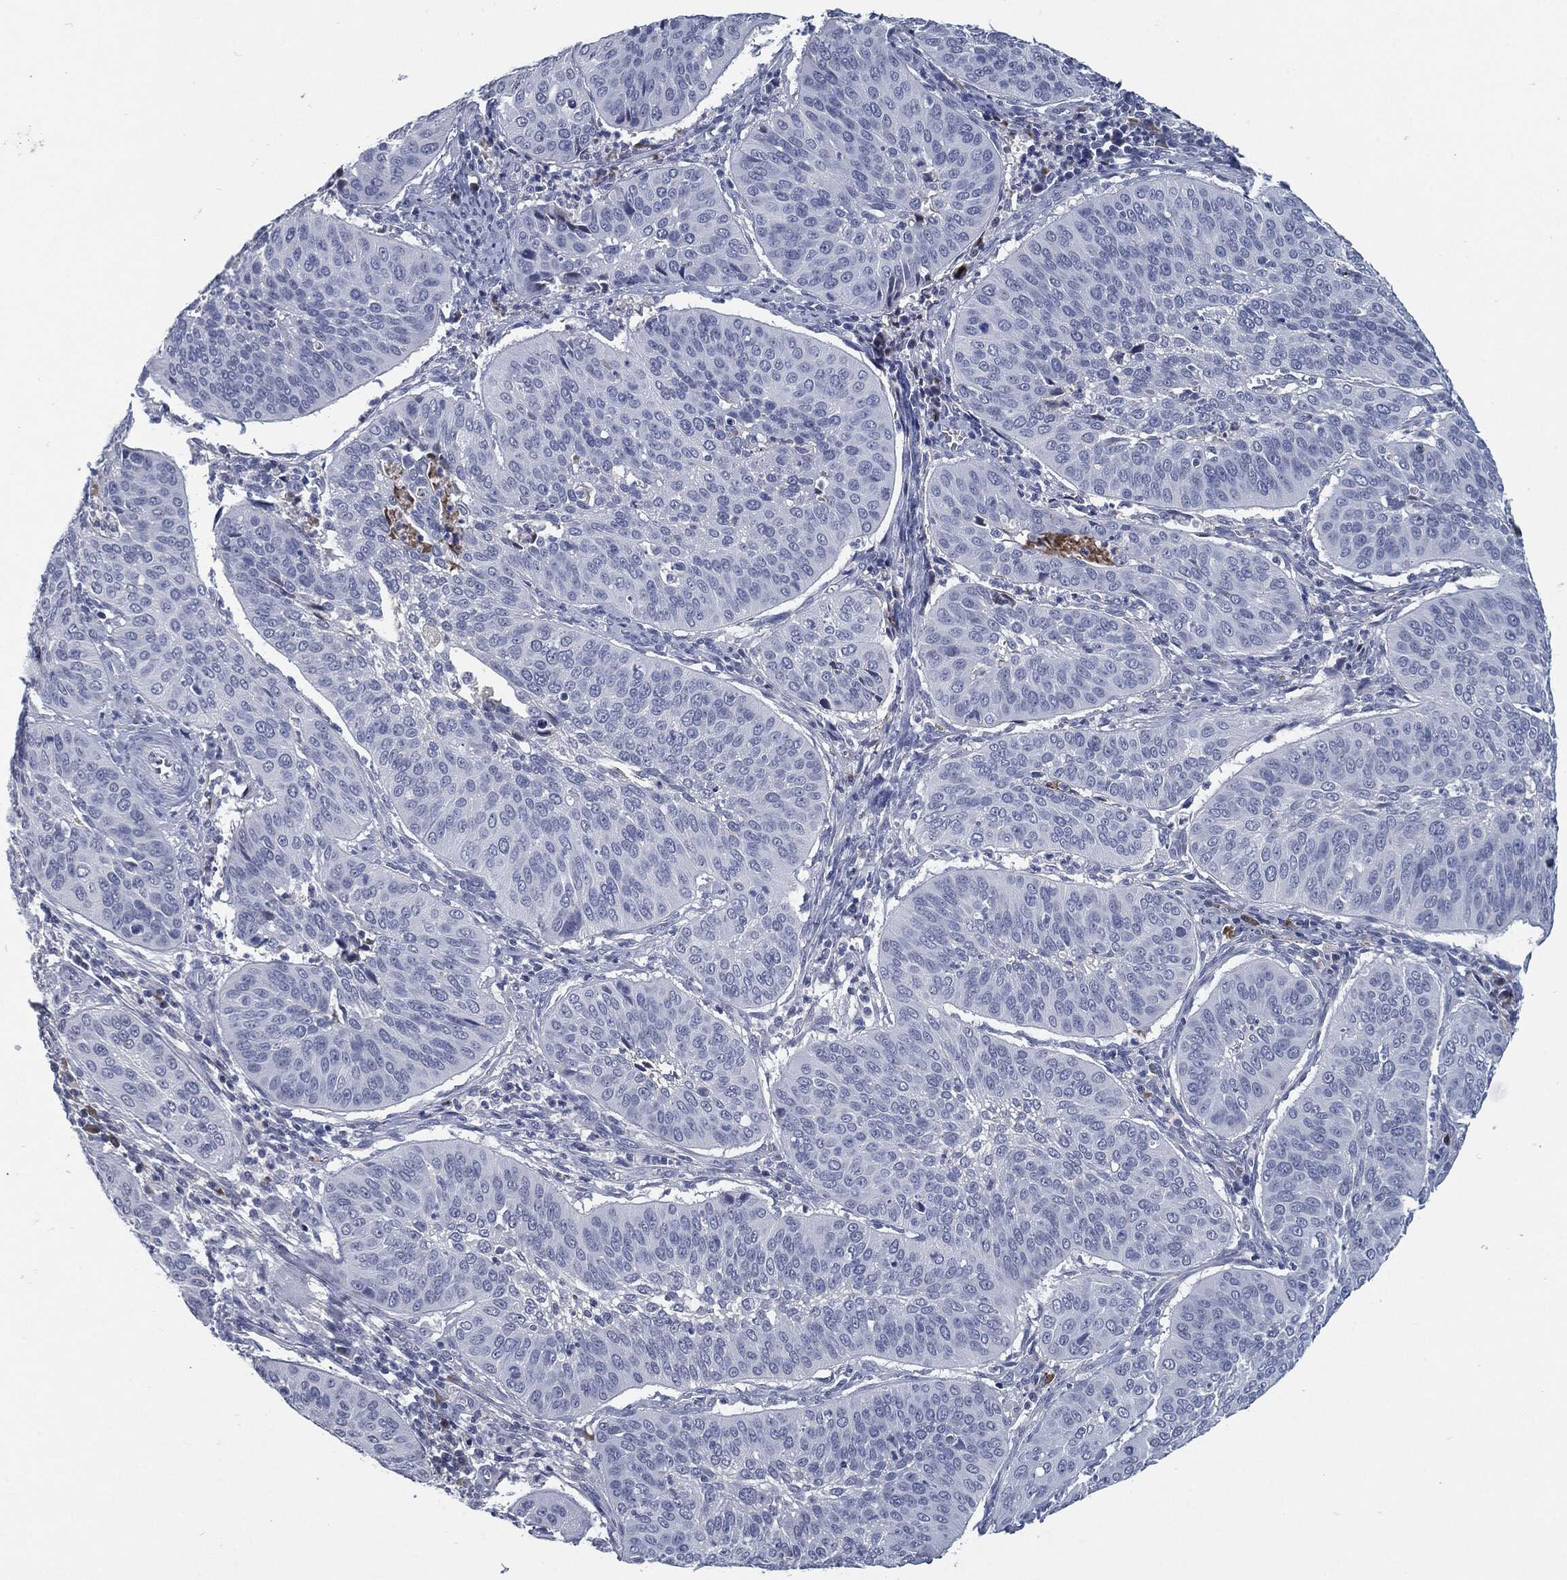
{"staining": {"intensity": "negative", "quantity": "none", "location": "none"}, "tissue": "cervical cancer", "cell_type": "Tumor cells", "image_type": "cancer", "snomed": [{"axis": "morphology", "description": "Normal tissue, NOS"}, {"axis": "morphology", "description": "Squamous cell carcinoma, NOS"}, {"axis": "topography", "description": "Cervix"}], "caption": "Immunohistochemistry micrograph of neoplastic tissue: cervical squamous cell carcinoma stained with DAB shows no significant protein positivity in tumor cells.", "gene": "MST1", "patient": {"sex": "female", "age": 39}}